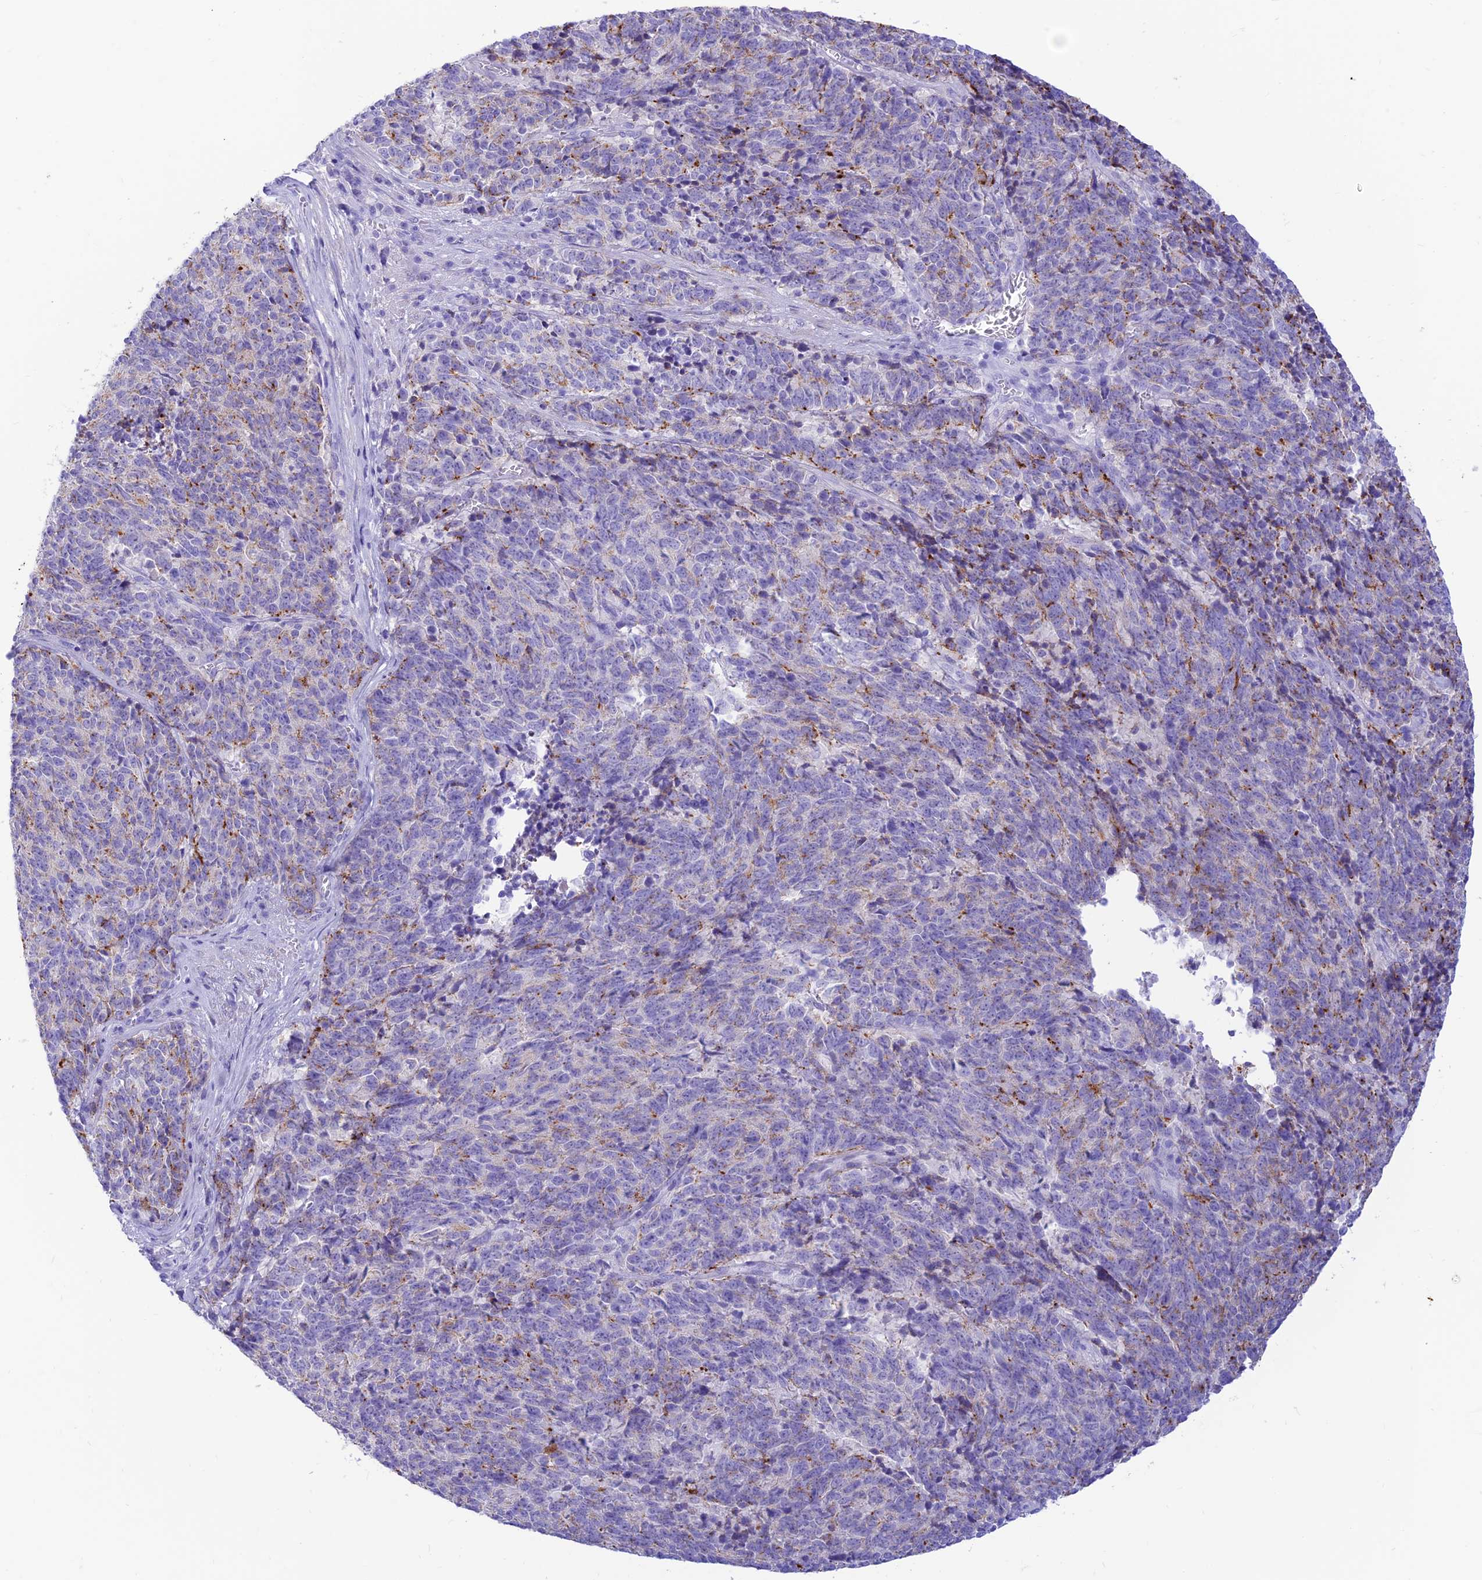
{"staining": {"intensity": "moderate", "quantity": "<25%", "location": "cytoplasmic/membranous"}, "tissue": "cervical cancer", "cell_type": "Tumor cells", "image_type": "cancer", "snomed": [{"axis": "morphology", "description": "Squamous cell carcinoma, NOS"}, {"axis": "topography", "description": "Cervix"}], "caption": "IHC (DAB) staining of cervical squamous cell carcinoma exhibits moderate cytoplasmic/membranous protein staining in about <25% of tumor cells. IHC stains the protein in brown and the nuclei are stained blue.", "gene": "PRNP", "patient": {"sex": "female", "age": 29}}